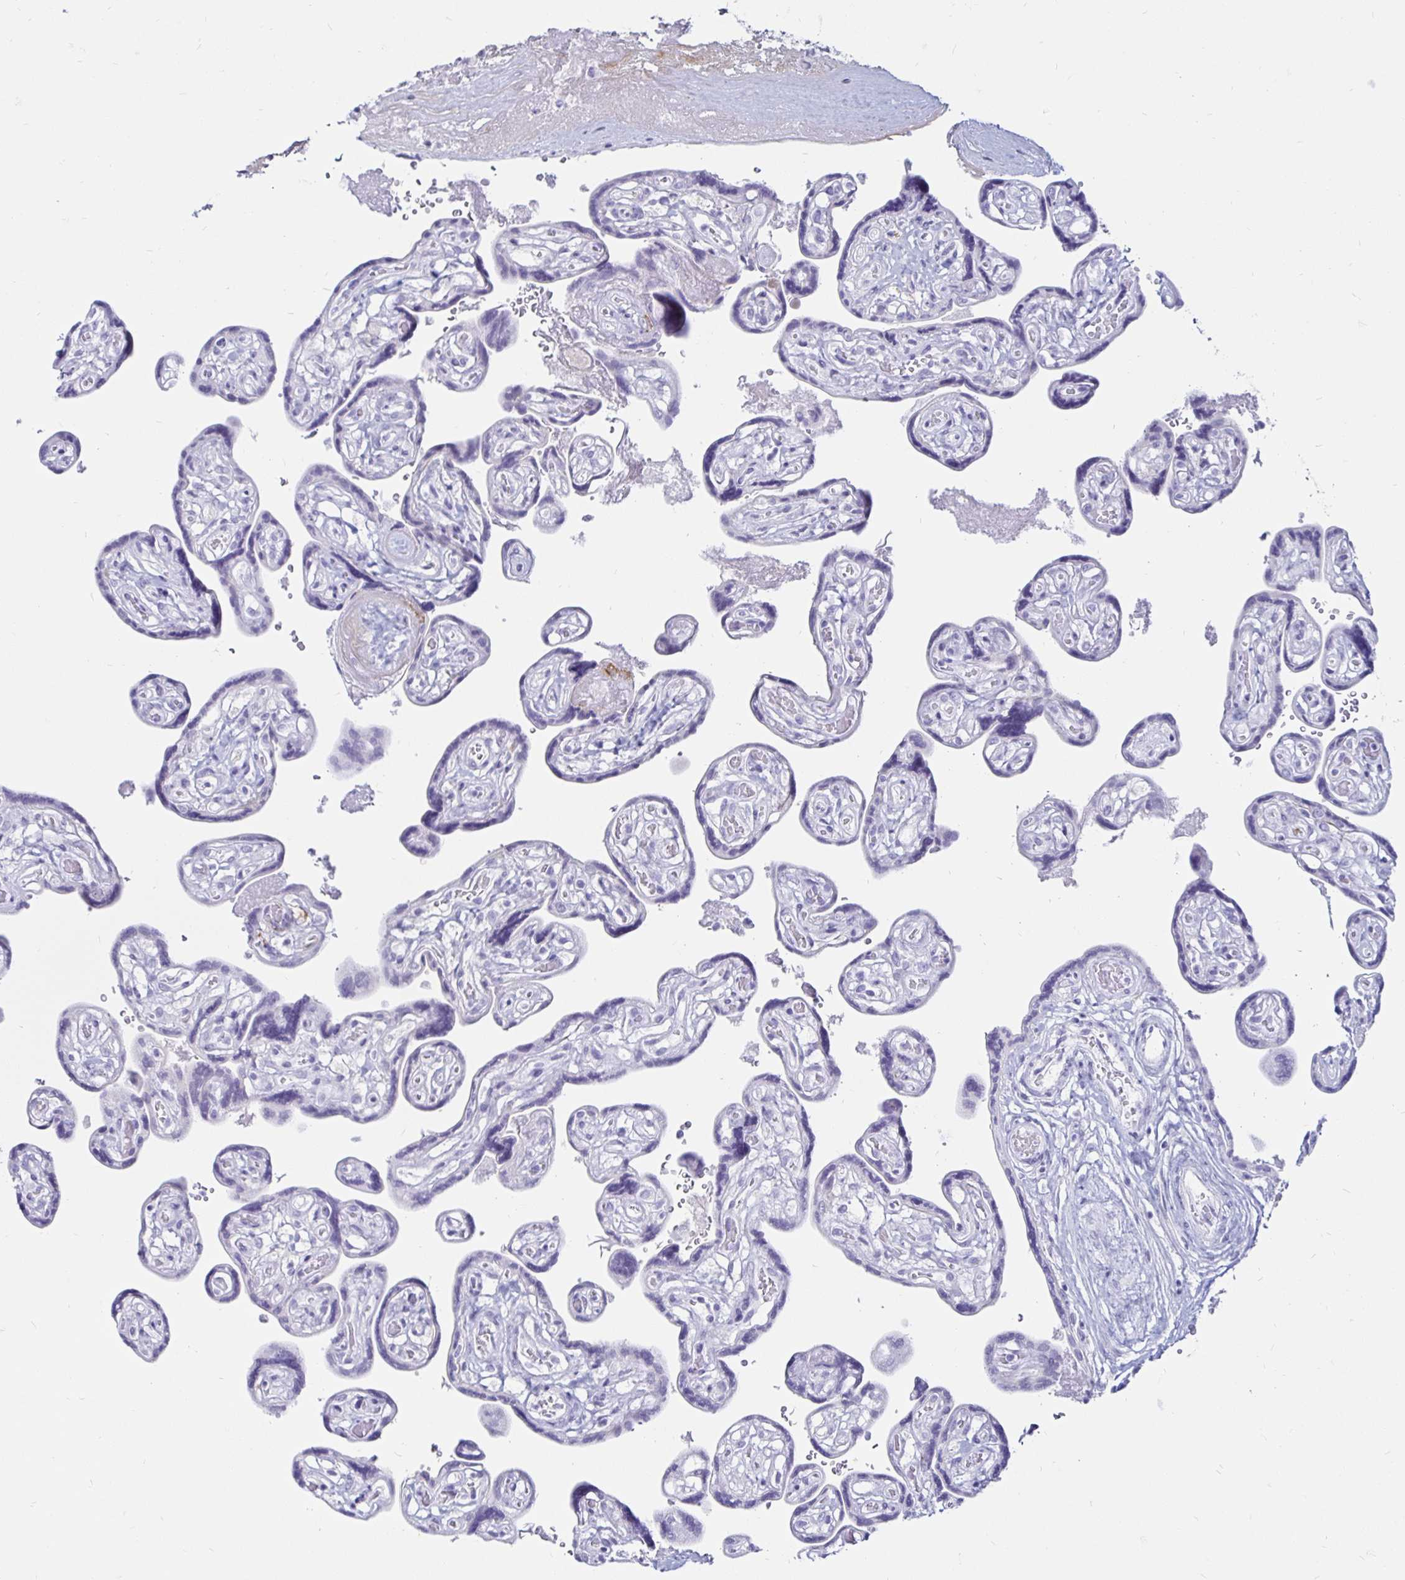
{"staining": {"intensity": "negative", "quantity": "none", "location": "none"}, "tissue": "placenta", "cell_type": "Decidual cells", "image_type": "normal", "snomed": [{"axis": "morphology", "description": "Normal tissue, NOS"}, {"axis": "topography", "description": "Placenta"}], "caption": "Immunohistochemistry (IHC) histopathology image of benign placenta stained for a protein (brown), which displays no staining in decidual cells.", "gene": "TIMP1", "patient": {"sex": "female", "age": 32}}